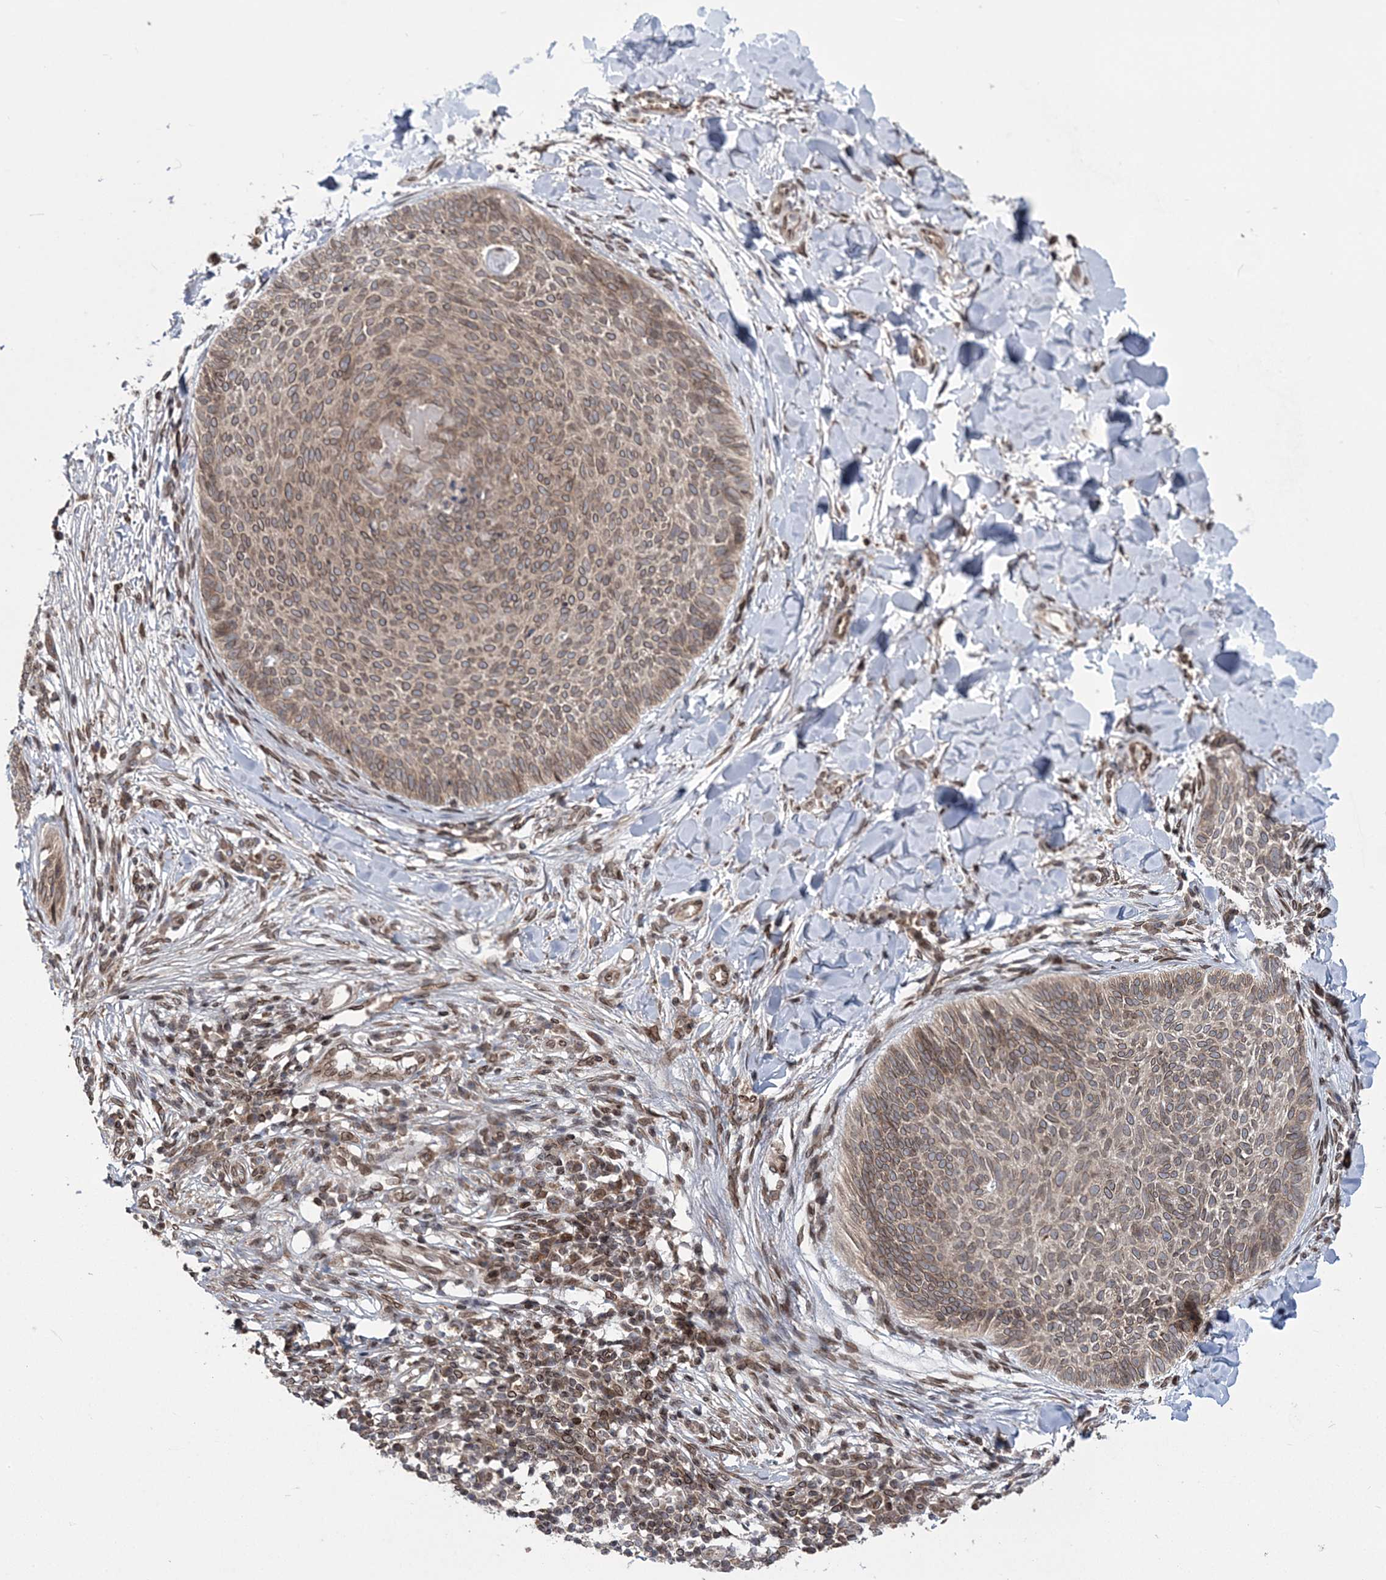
{"staining": {"intensity": "weak", "quantity": ">75%", "location": "cytoplasmic/membranous,nuclear"}, "tissue": "skin cancer", "cell_type": "Tumor cells", "image_type": "cancer", "snomed": [{"axis": "morphology", "description": "Normal tissue, NOS"}, {"axis": "morphology", "description": "Basal cell carcinoma"}, {"axis": "topography", "description": "Skin"}], "caption": "A brown stain highlights weak cytoplasmic/membranous and nuclear staining of a protein in skin basal cell carcinoma tumor cells.", "gene": "DNAJC27", "patient": {"sex": "male", "age": 50}}